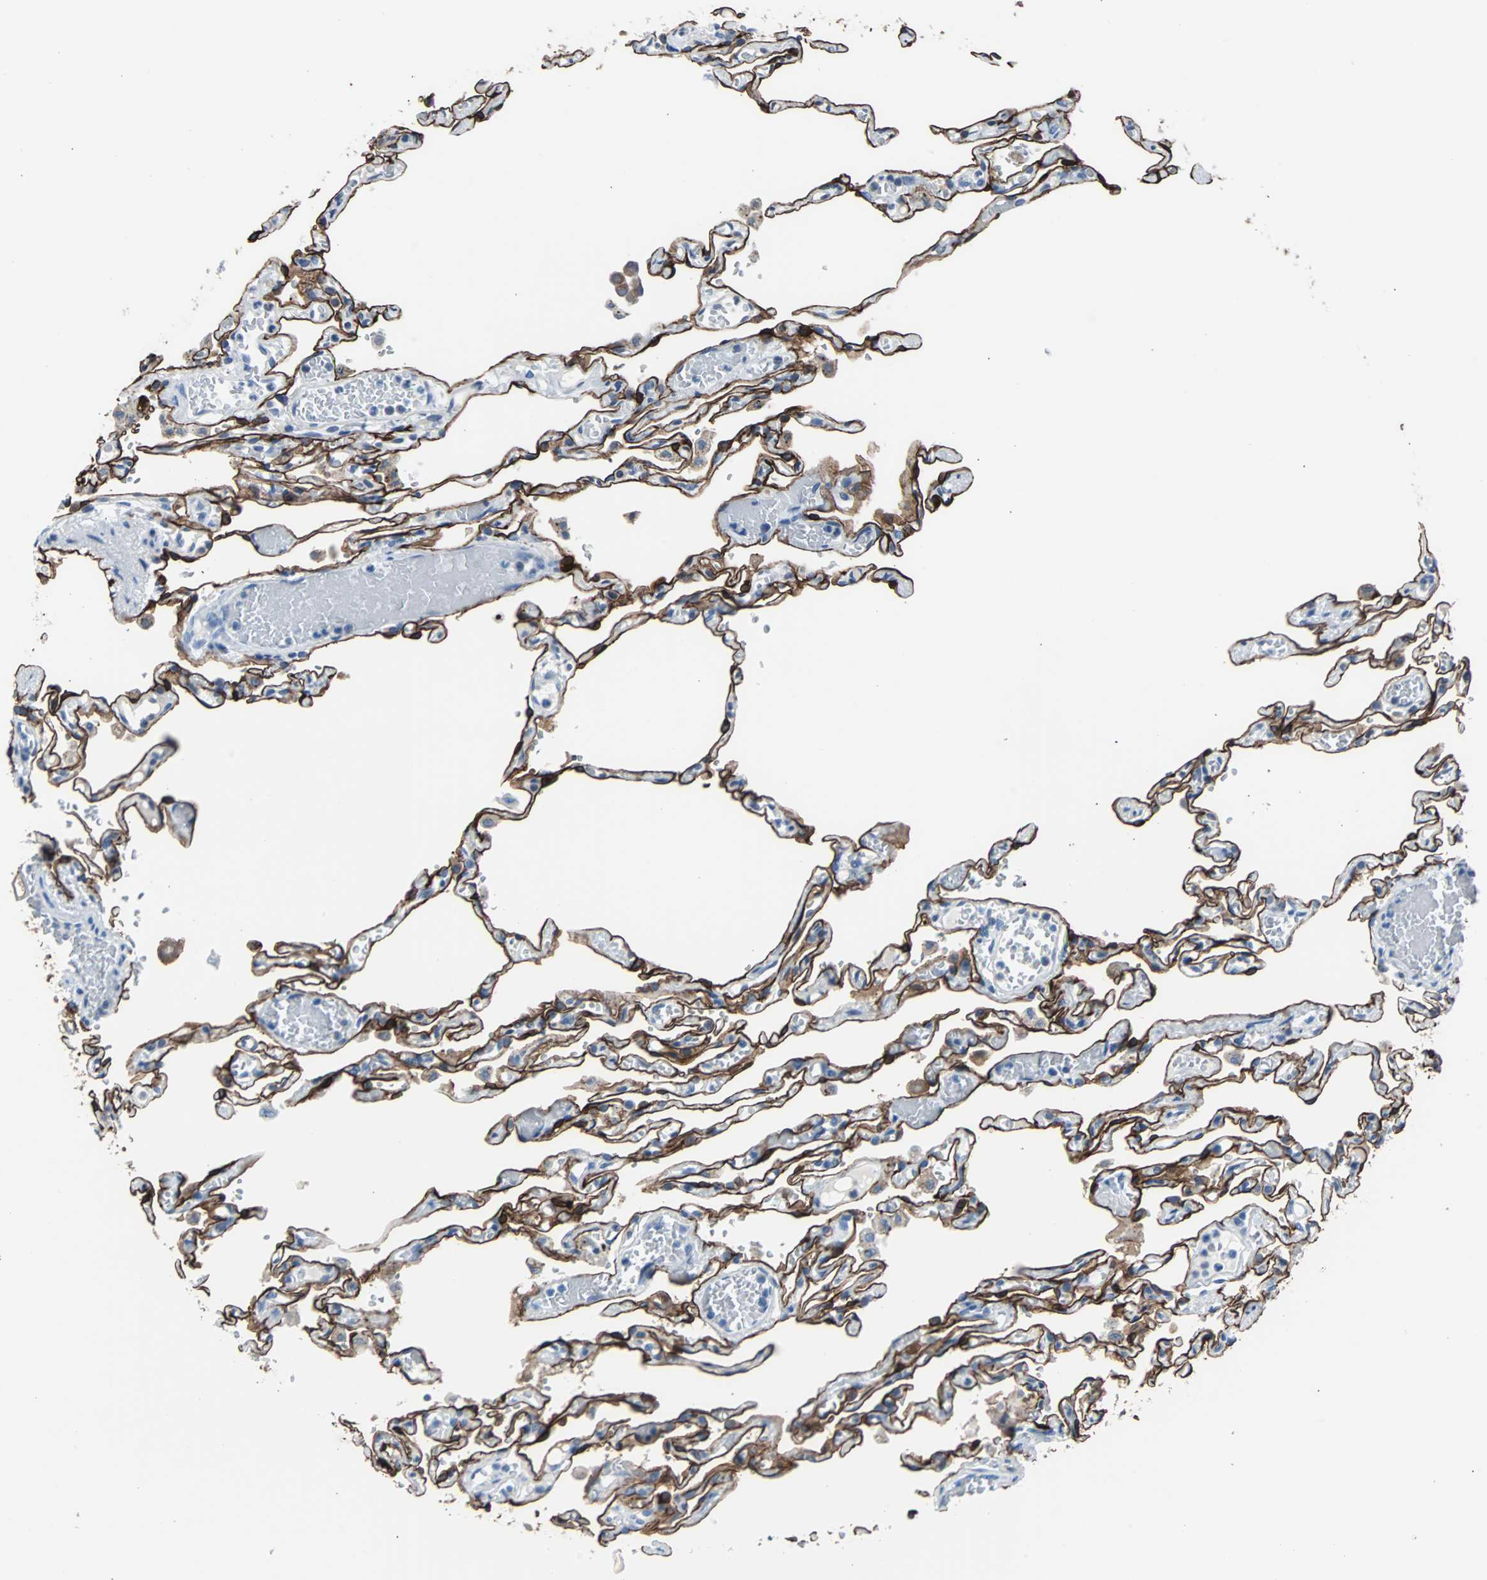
{"staining": {"intensity": "strong", "quantity": ">75%", "location": "cytoplasmic/membranous"}, "tissue": "lung", "cell_type": "Alveolar cells", "image_type": "normal", "snomed": [{"axis": "morphology", "description": "Normal tissue, NOS"}, {"axis": "topography", "description": "Lung"}], "caption": "This is an image of IHC staining of benign lung, which shows strong staining in the cytoplasmic/membranous of alveolar cells.", "gene": "KRT7", "patient": {"sex": "male", "age": 21}}